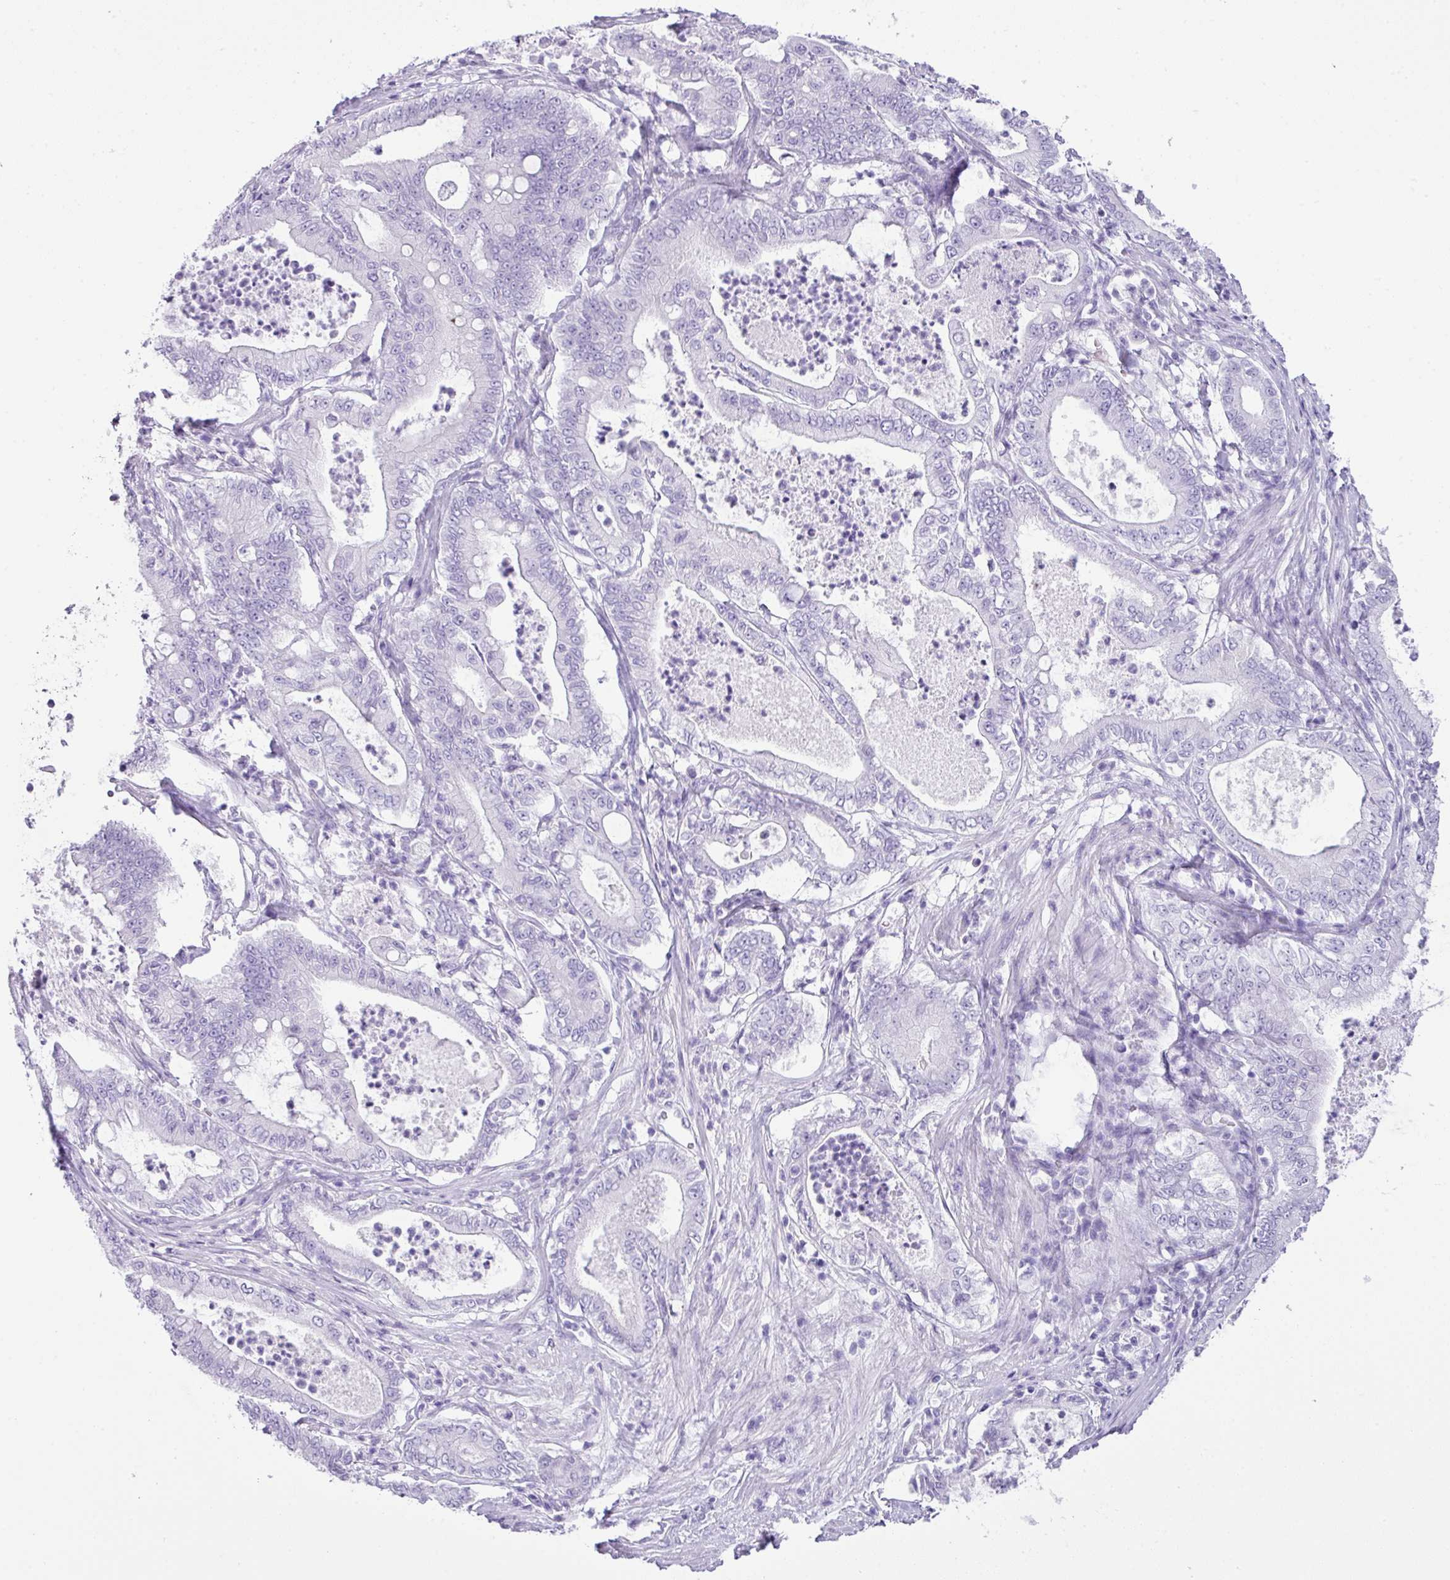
{"staining": {"intensity": "negative", "quantity": "none", "location": "none"}, "tissue": "pancreatic cancer", "cell_type": "Tumor cells", "image_type": "cancer", "snomed": [{"axis": "morphology", "description": "Adenocarcinoma, NOS"}, {"axis": "topography", "description": "Pancreas"}], "caption": "Tumor cells are negative for protein expression in human pancreatic cancer.", "gene": "TNP1", "patient": {"sex": "male", "age": 71}}